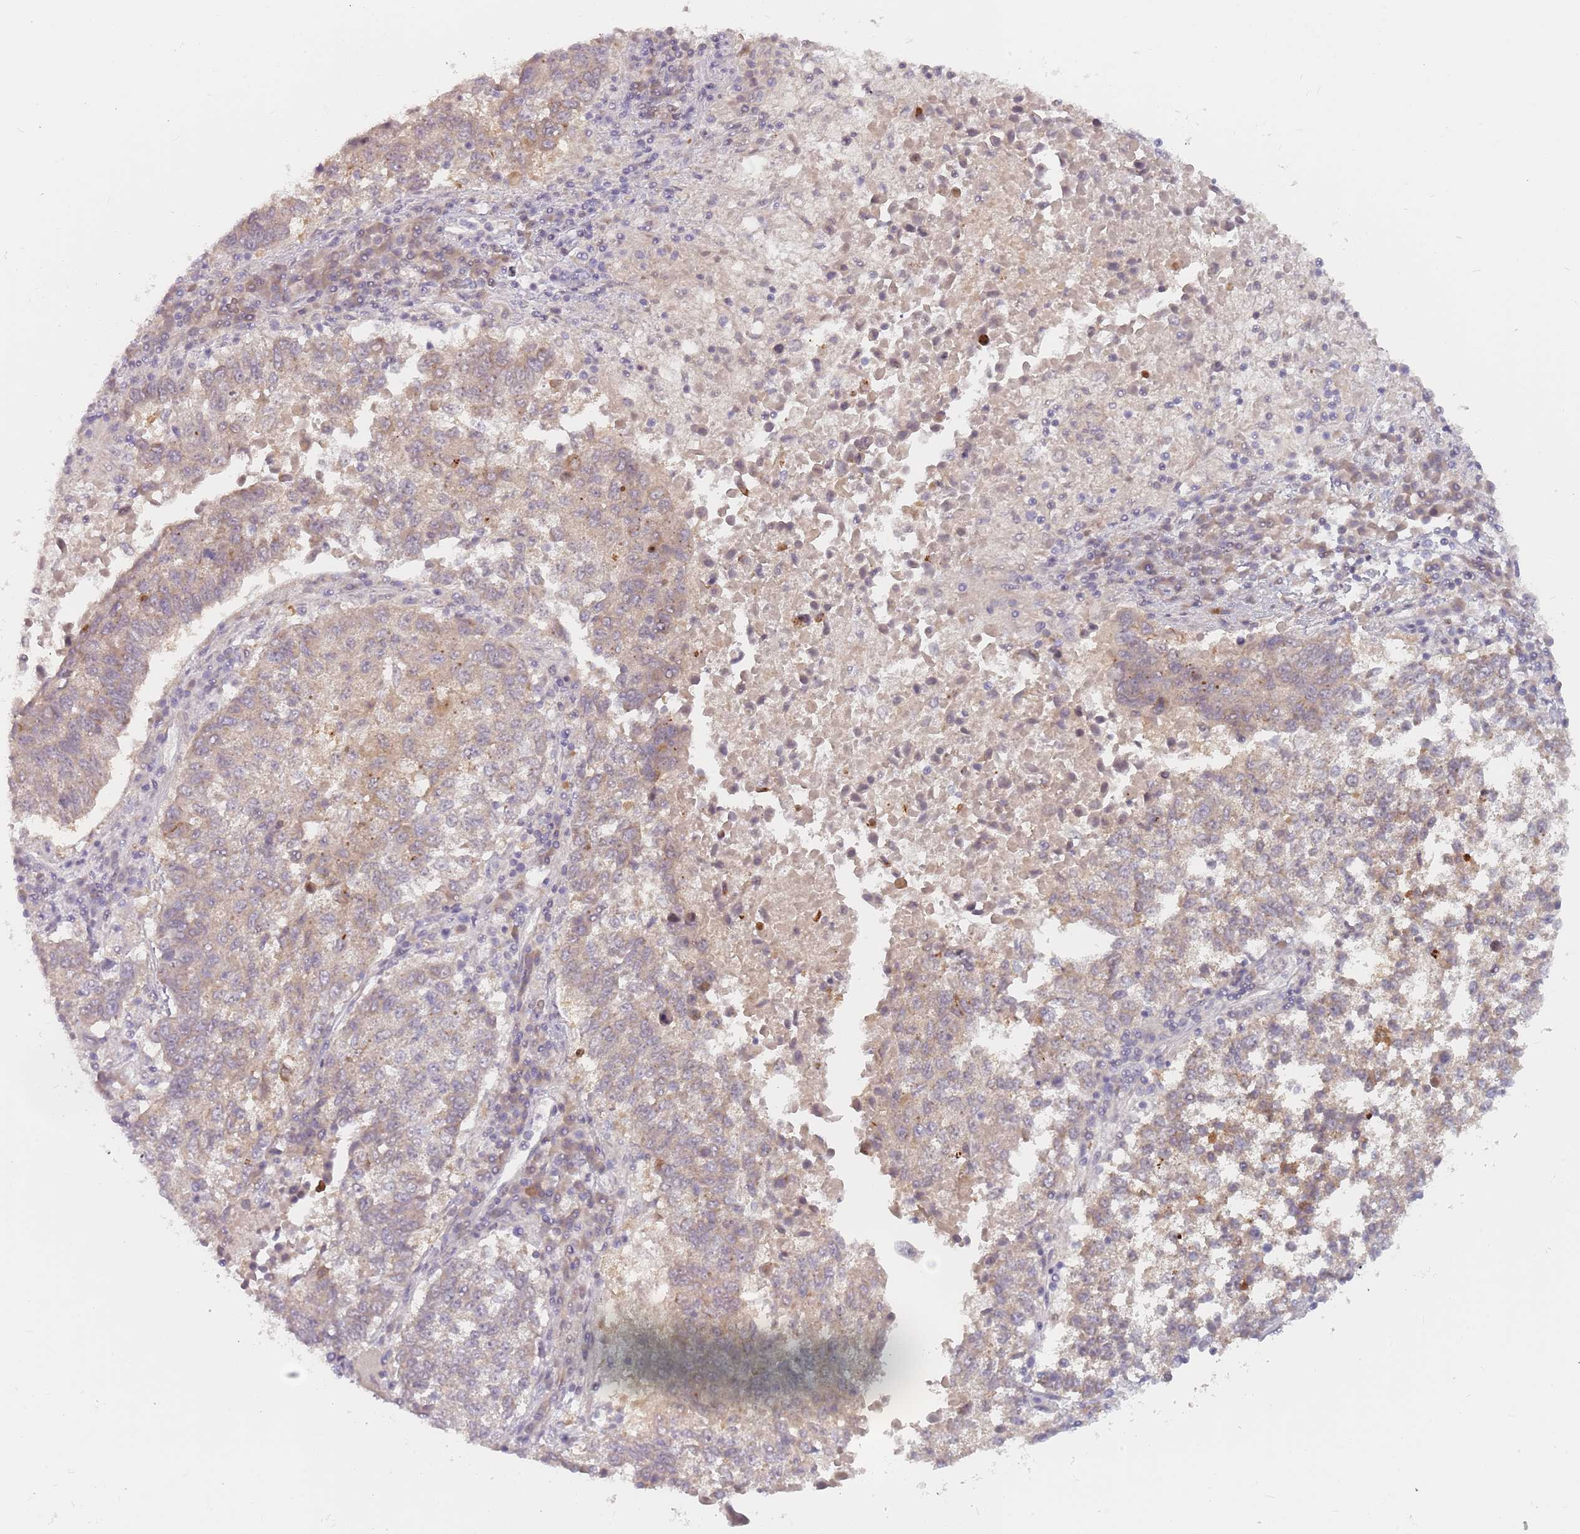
{"staining": {"intensity": "weak", "quantity": "25%-75%", "location": "cytoplasmic/membranous"}, "tissue": "lung cancer", "cell_type": "Tumor cells", "image_type": "cancer", "snomed": [{"axis": "morphology", "description": "Squamous cell carcinoma, NOS"}, {"axis": "topography", "description": "Lung"}], "caption": "Immunohistochemistry of lung cancer exhibits low levels of weak cytoplasmic/membranous expression in about 25%-75% of tumor cells.", "gene": "RPS6KA2", "patient": {"sex": "male", "age": 73}}